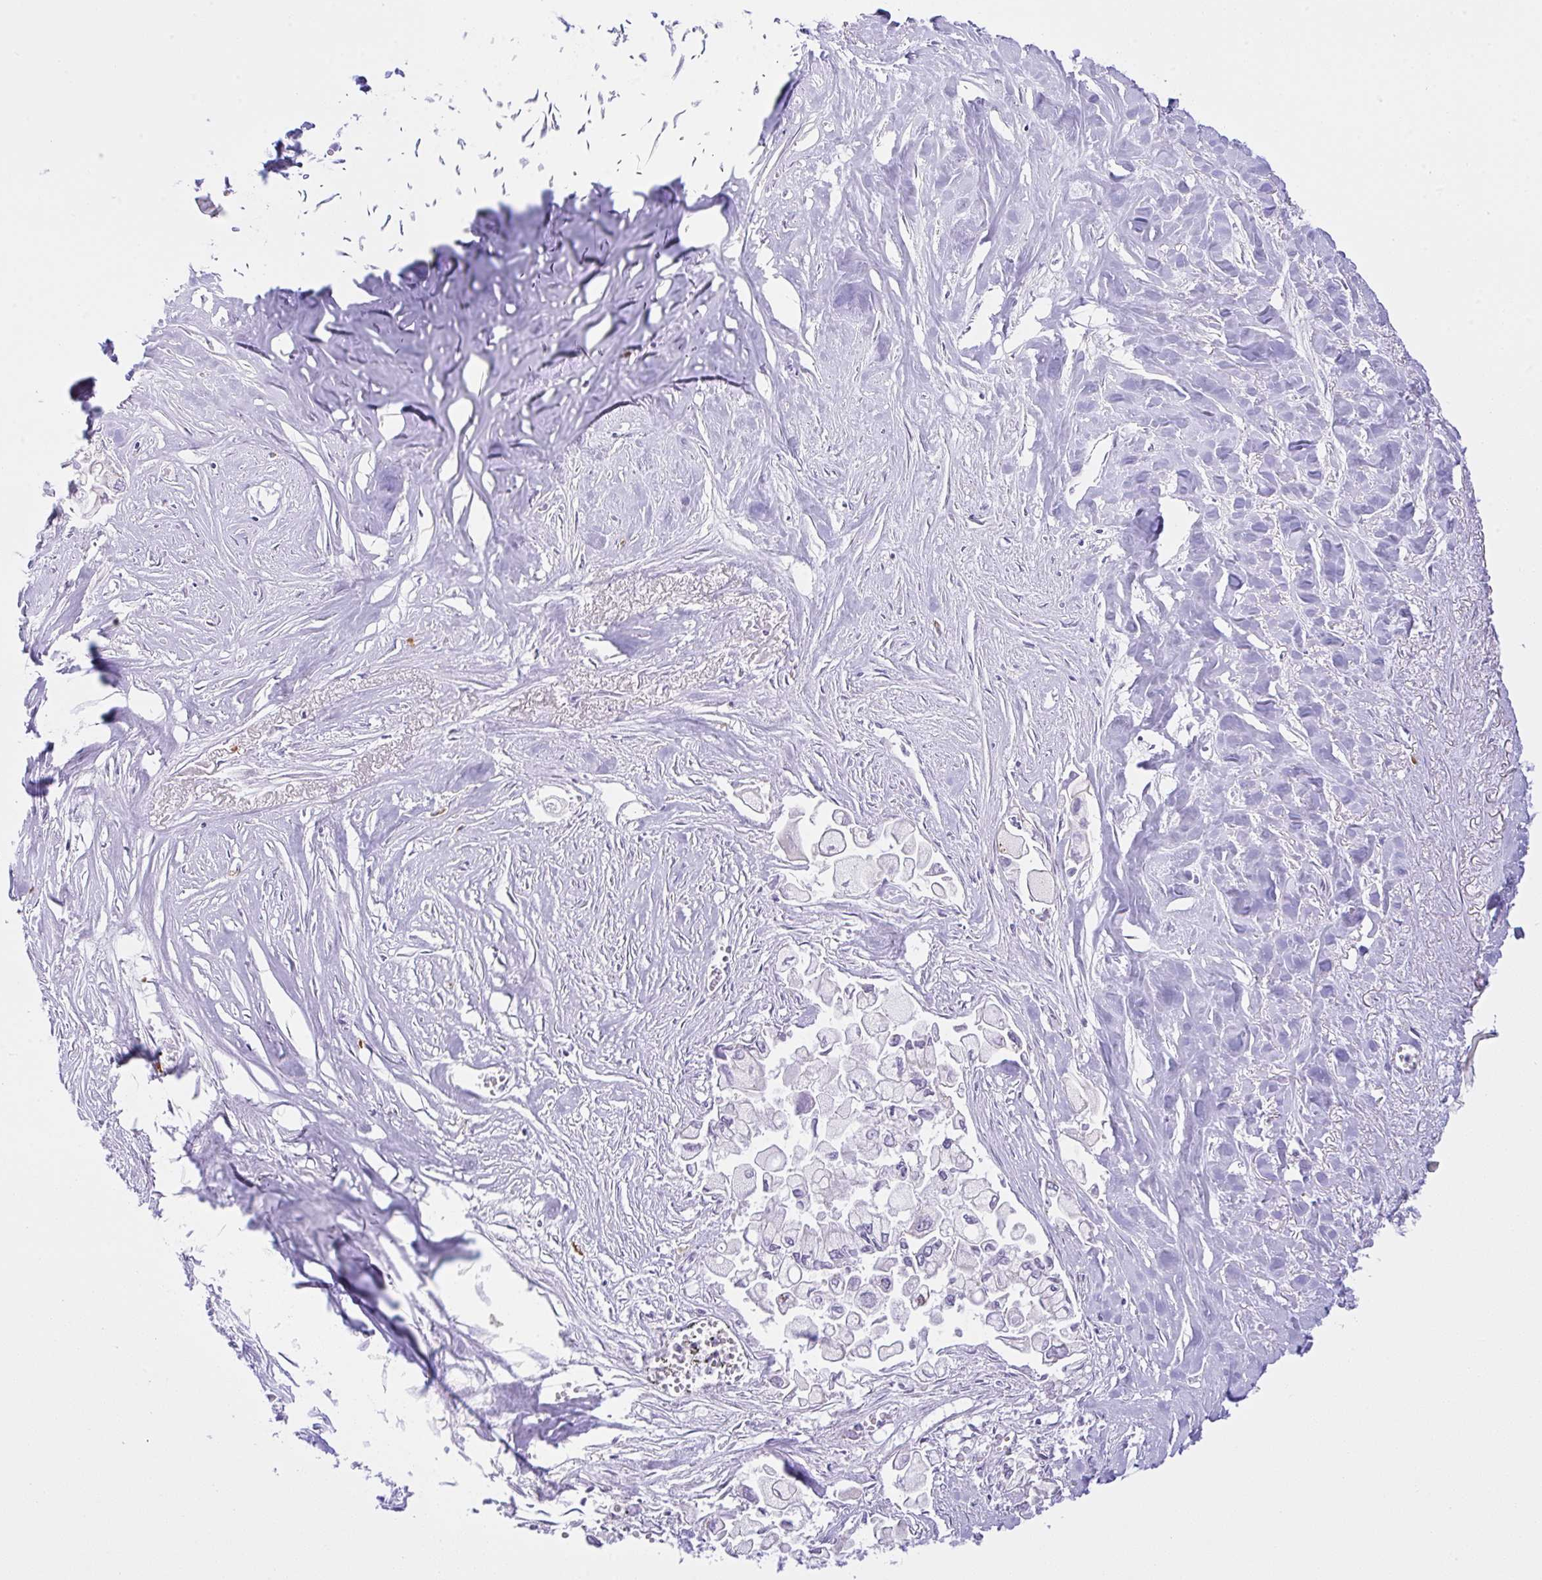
{"staining": {"intensity": "negative", "quantity": "none", "location": "none"}, "tissue": "pancreatic cancer", "cell_type": "Tumor cells", "image_type": "cancer", "snomed": [{"axis": "morphology", "description": "Adenocarcinoma, NOS"}, {"axis": "topography", "description": "Pancreas"}], "caption": "Histopathology image shows no protein expression in tumor cells of pancreatic cancer tissue.", "gene": "NCF1", "patient": {"sex": "female", "age": 79}}